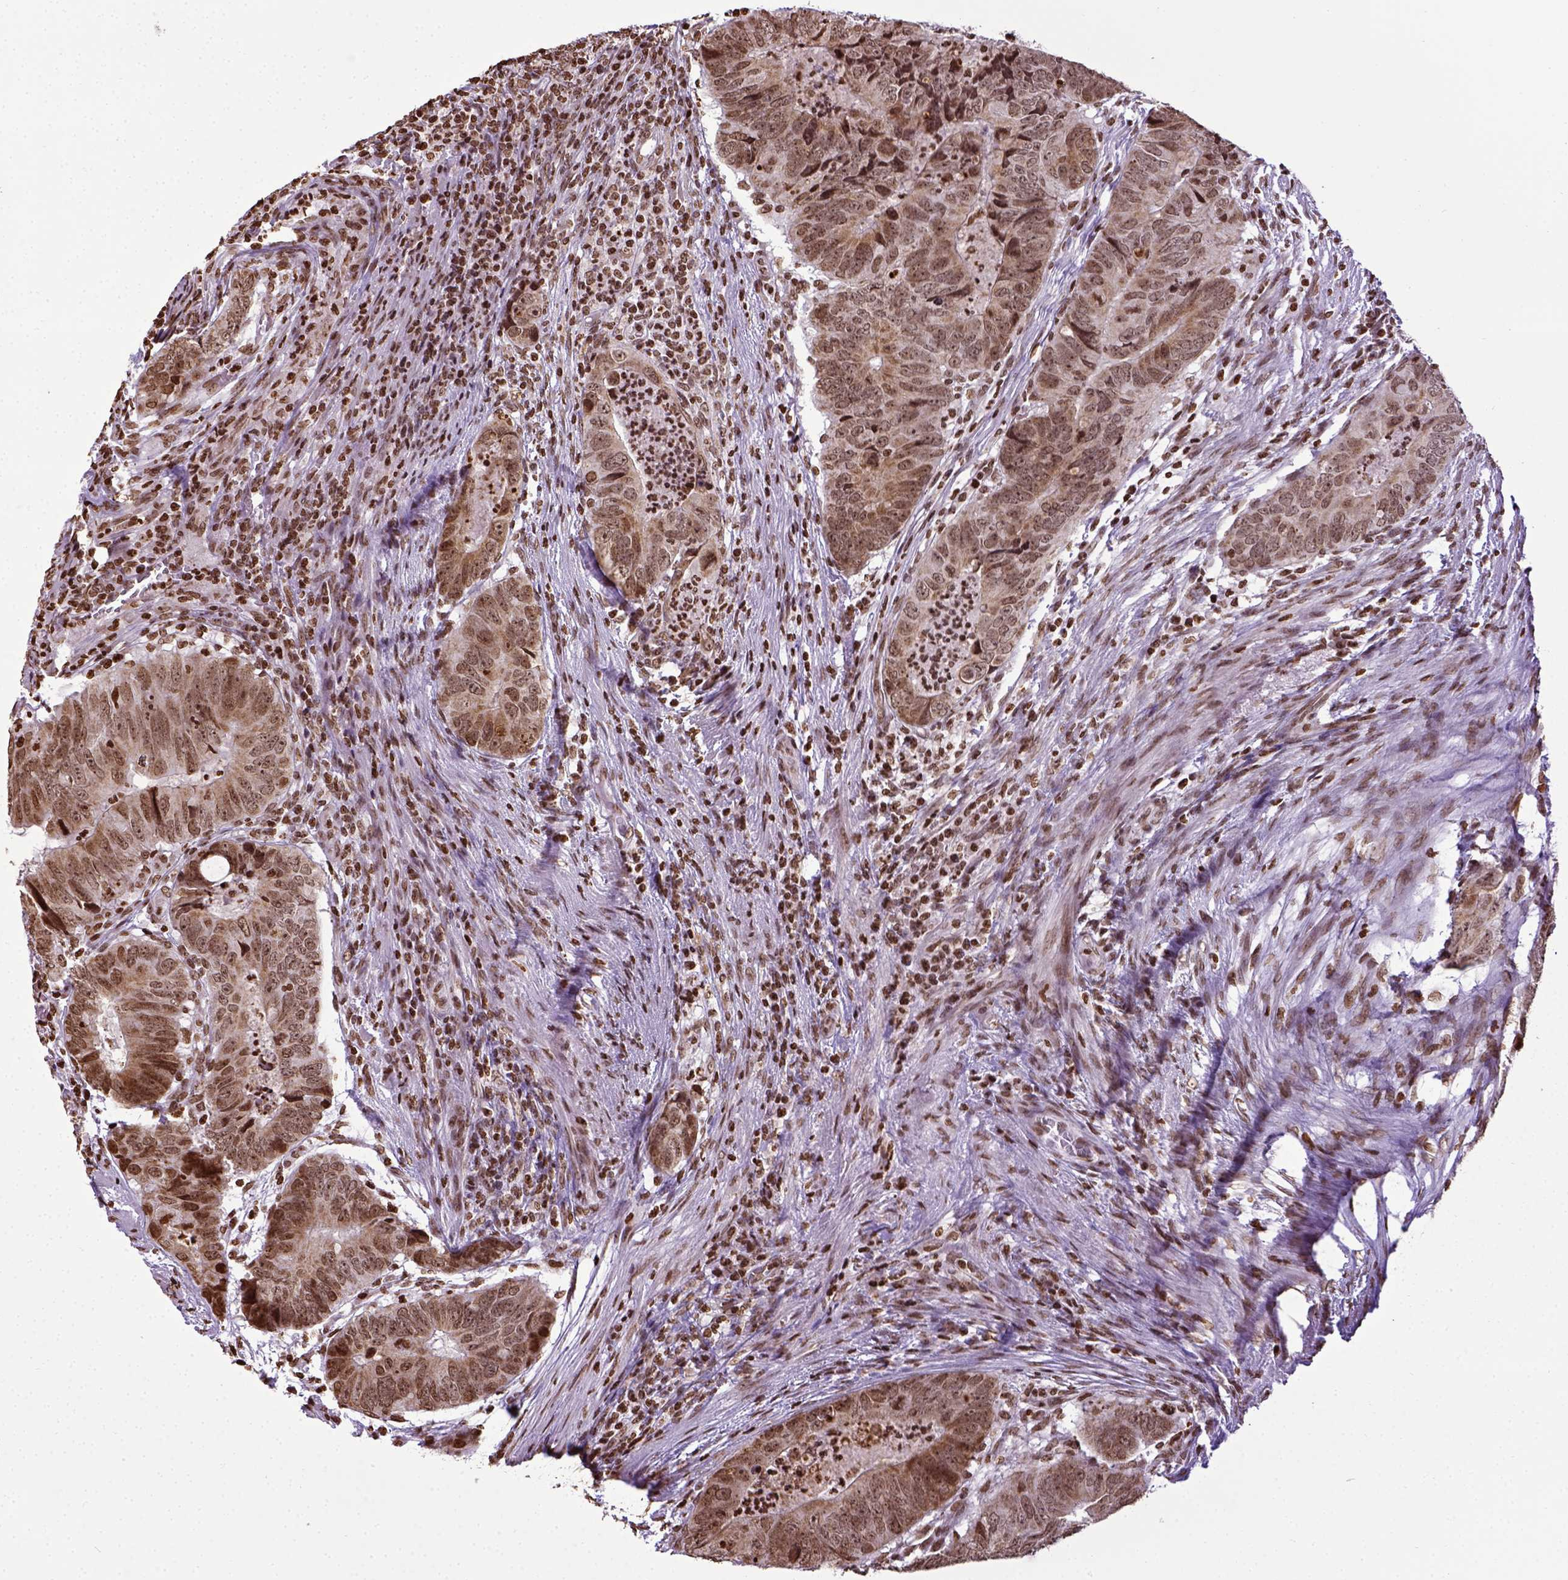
{"staining": {"intensity": "moderate", "quantity": ">75%", "location": "nuclear"}, "tissue": "colorectal cancer", "cell_type": "Tumor cells", "image_type": "cancer", "snomed": [{"axis": "morphology", "description": "Adenocarcinoma, NOS"}, {"axis": "topography", "description": "Colon"}], "caption": "Protein staining by immunohistochemistry reveals moderate nuclear positivity in about >75% of tumor cells in colorectal cancer (adenocarcinoma).", "gene": "ZNF75D", "patient": {"sex": "male", "age": 79}}